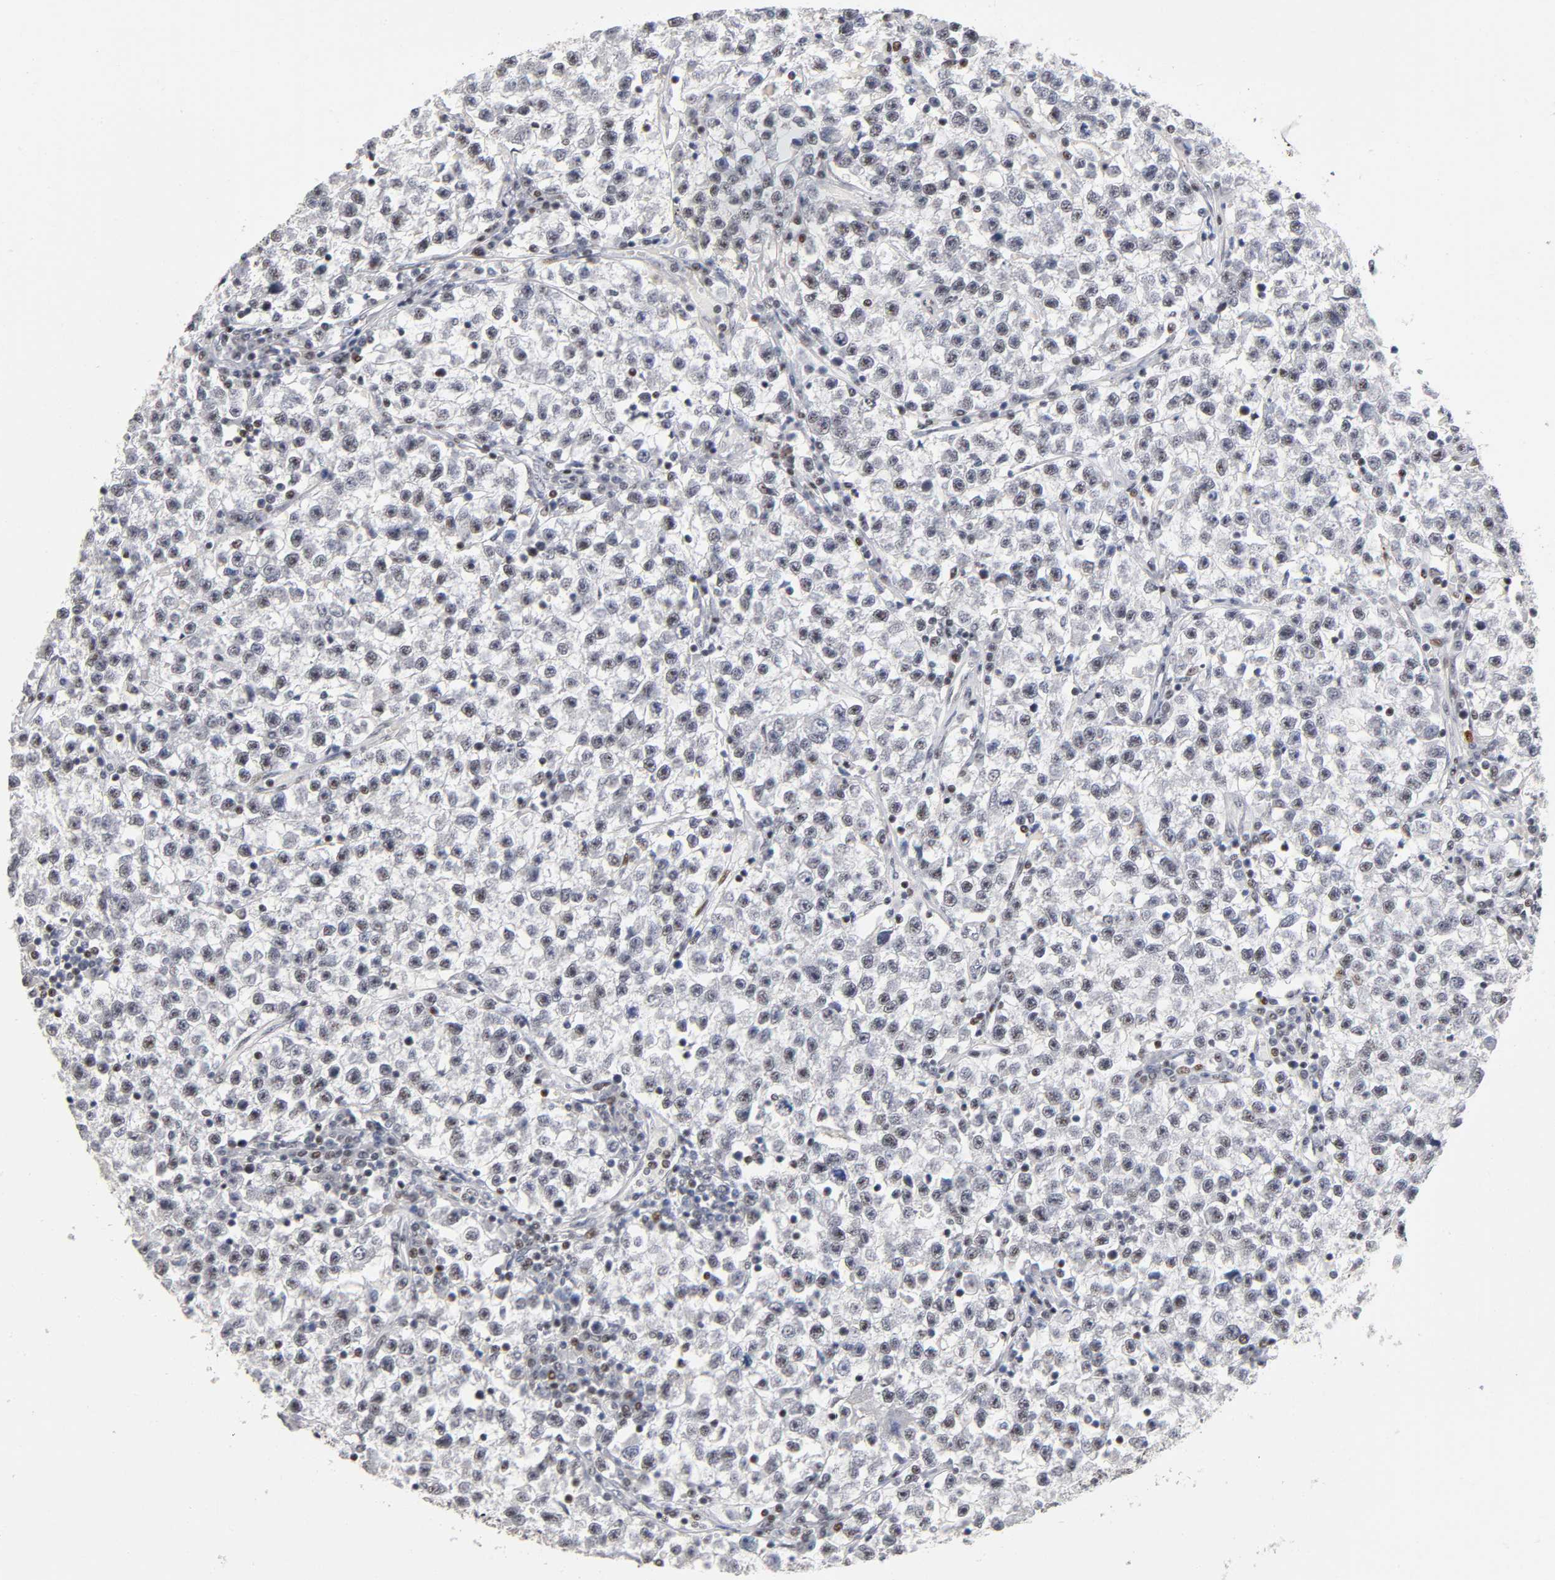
{"staining": {"intensity": "negative", "quantity": "none", "location": "none"}, "tissue": "testis cancer", "cell_type": "Tumor cells", "image_type": "cancer", "snomed": [{"axis": "morphology", "description": "Seminoma, NOS"}, {"axis": "topography", "description": "Testis"}], "caption": "High power microscopy image of an IHC image of testis cancer (seminoma), revealing no significant staining in tumor cells.", "gene": "SP3", "patient": {"sex": "male", "age": 22}}